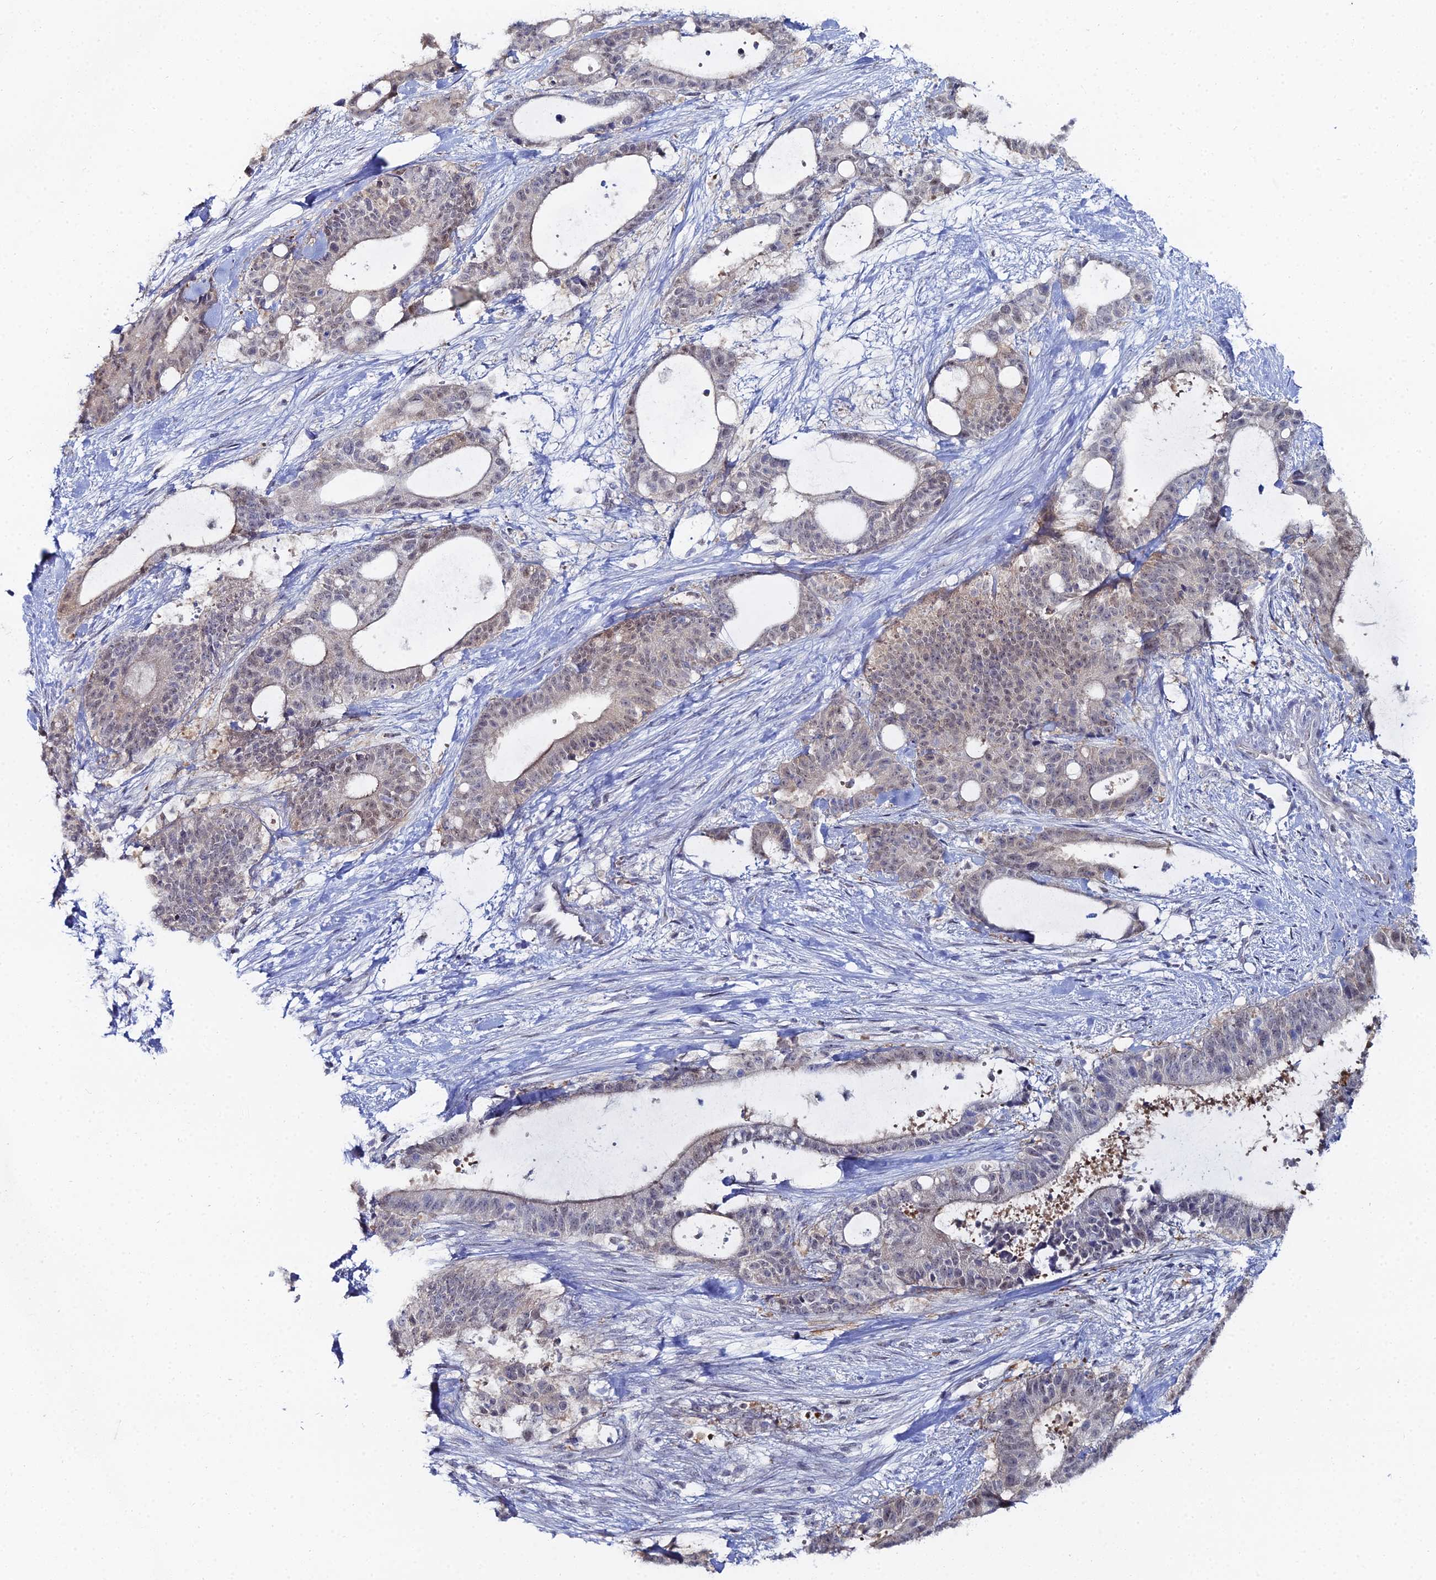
{"staining": {"intensity": "weak", "quantity": "25%-75%", "location": "cytoplasmic/membranous,nuclear"}, "tissue": "liver cancer", "cell_type": "Tumor cells", "image_type": "cancer", "snomed": [{"axis": "morphology", "description": "Normal tissue, NOS"}, {"axis": "morphology", "description": "Cholangiocarcinoma"}, {"axis": "topography", "description": "Liver"}, {"axis": "topography", "description": "Peripheral nerve tissue"}], "caption": "Protein staining of liver cholangiocarcinoma tissue shows weak cytoplasmic/membranous and nuclear expression in approximately 25%-75% of tumor cells. The staining was performed using DAB, with brown indicating positive protein expression. Nuclei are stained blue with hematoxylin.", "gene": "THAP4", "patient": {"sex": "female", "age": 73}}